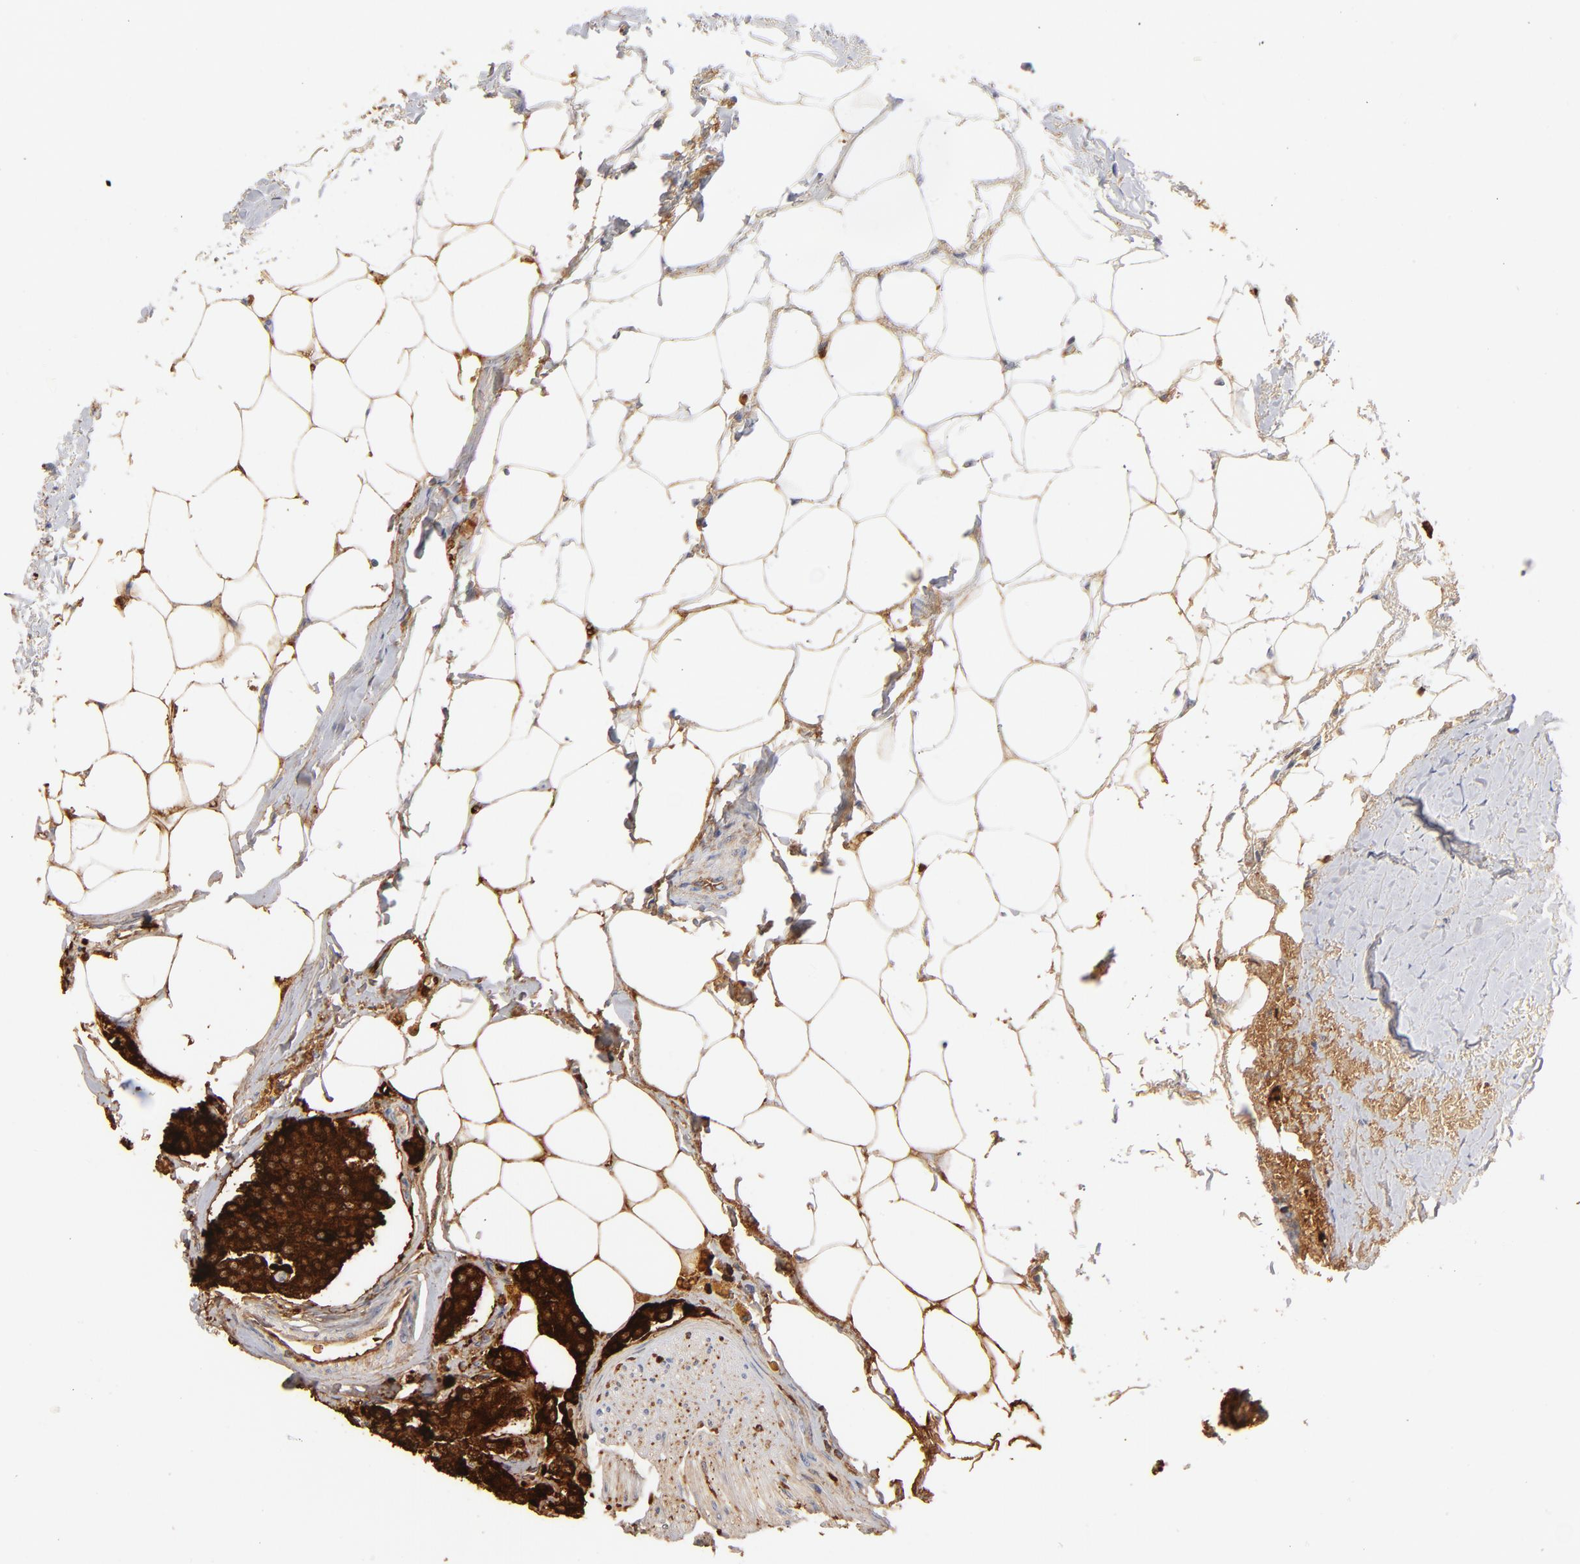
{"staining": {"intensity": "strong", "quantity": ">75%", "location": "cytoplasmic/membranous"}, "tissue": "carcinoid", "cell_type": "Tumor cells", "image_type": "cancer", "snomed": [{"axis": "morphology", "description": "Carcinoid, malignant, NOS"}, {"axis": "topography", "description": "Colon"}], "caption": "Carcinoid tissue exhibits strong cytoplasmic/membranous staining in about >75% of tumor cells", "gene": "KHNYN", "patient": {"sex": "female", "age": 61}}